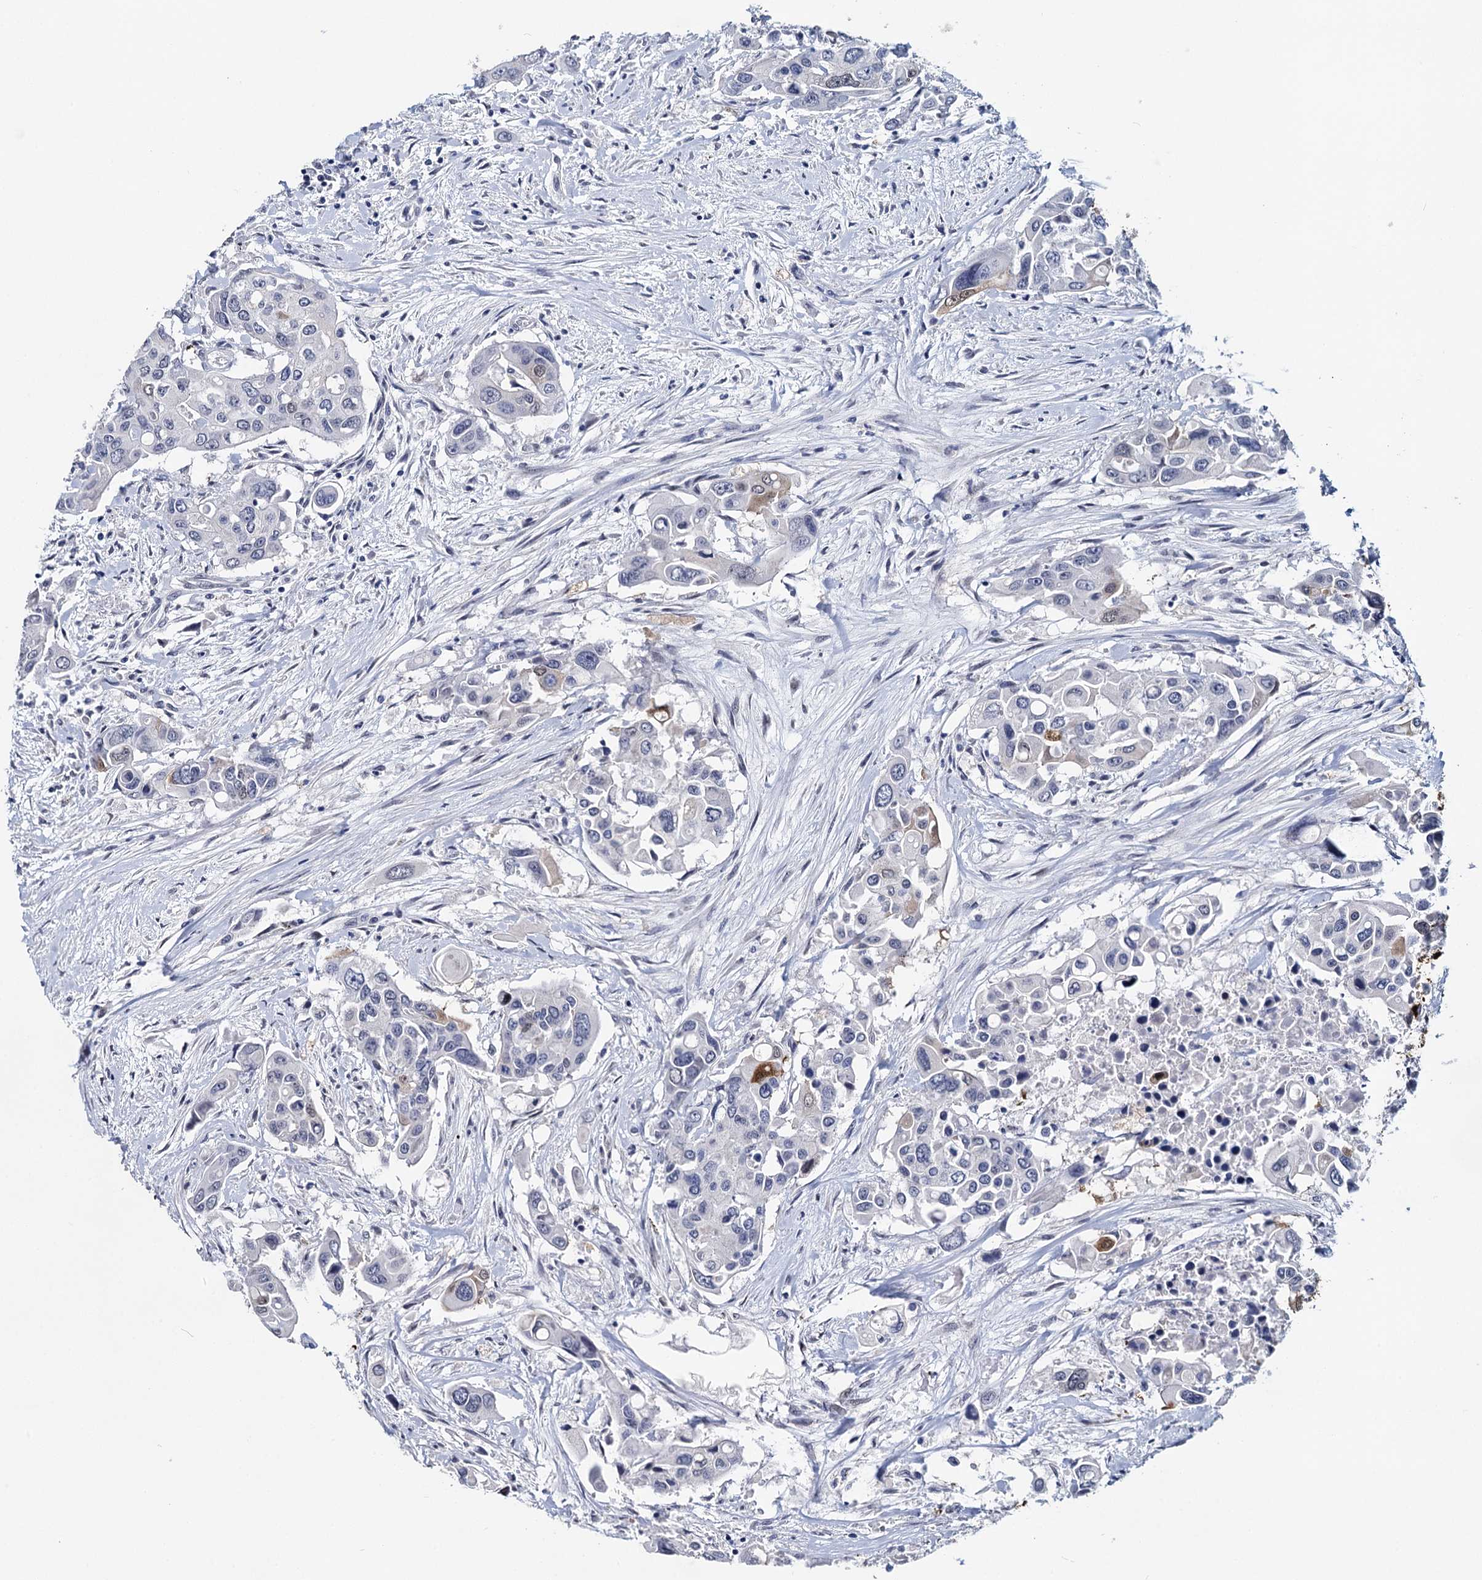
{"staining": {"intensity": "strong", "quantity": "<25%", "location": "cytoplasmic/membranous,nuclear"}, "tissue": "colorectal cancer", "cell_type": "Tumor cells", "image_type": "cancer", "snomed": [{"axis": "morphology", "description": "Adenocarcinoma, NOS"}, {"axis": "topography", "description": "Colon"}], "caption": "Immunohistochemistry photomicrograph of neoplastic tissue: colorectal cancer (adenocarcinoma) stained using IHC shows medium levels of strong protein expression localized specifically in the cytoplasmic/membranous and nuclear of tumor cells, appearing as a cytoplasmic/membranous and nuclear brown color.", "gene": "MAGEA4", "patient": {"sex": "male", "age": 77}}